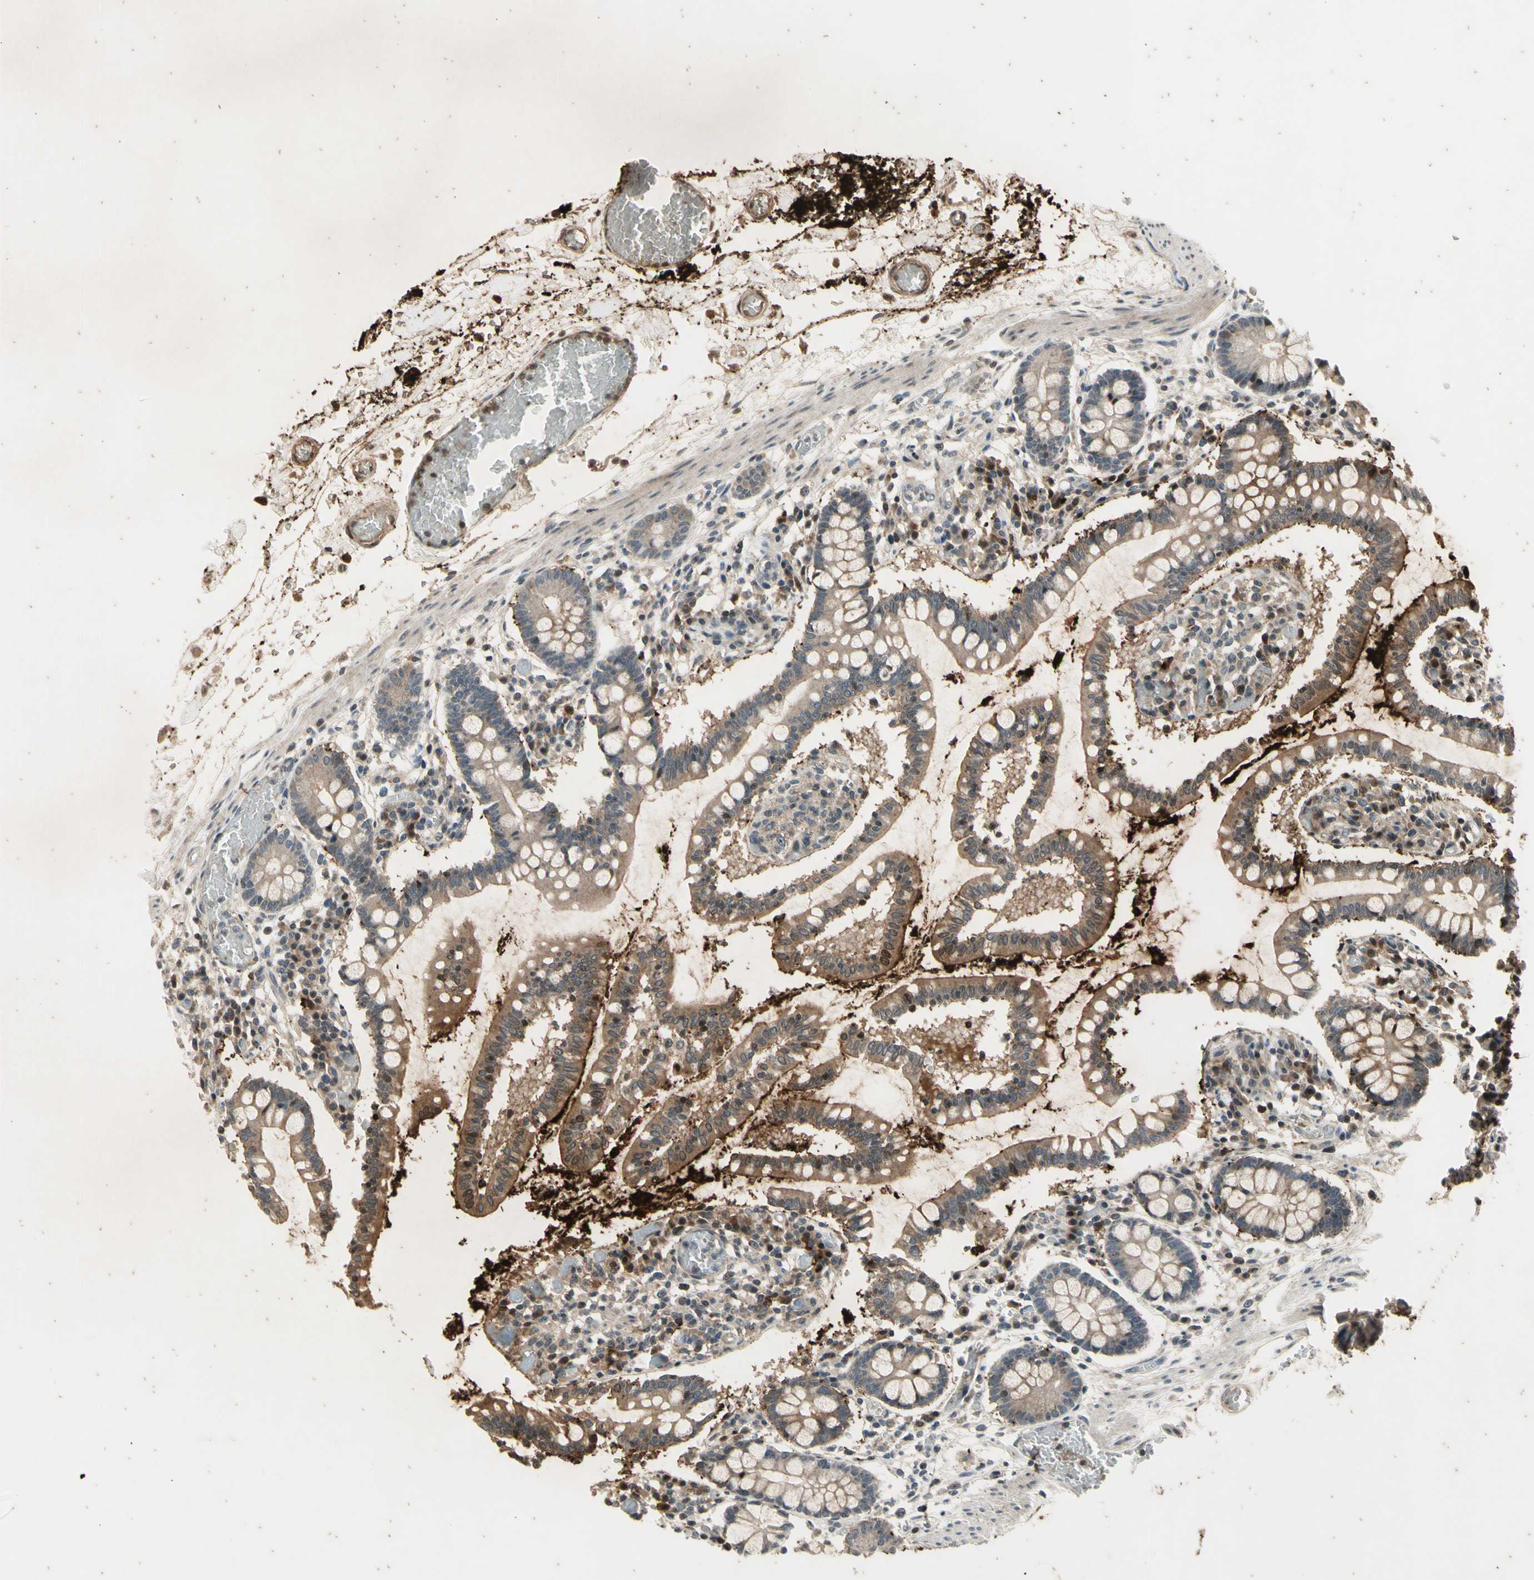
{"staining": {"intensity": "moderate", "quantity": "<25%", "location": "cytoplasmic/membranous"}, "tissue": "small intestine", "cell_type": "Glandular cells", "image_type": "normal", "snomed": [{"axis": "morphology", "description": "Normal tissue, NOS"}, {"axis": "topography", "description": "Small intestine"}], "caption": "The photomicrograph reveals staining of benign small intestine, revealing moderate cytoplasmic/membranous protein expression (brown color) within glandular cells. (brown staining indicates protein expression, while blue staining denotes nuclei).", "gene": "EFNB2", "patient": {"sex": "female", "age": 61}}